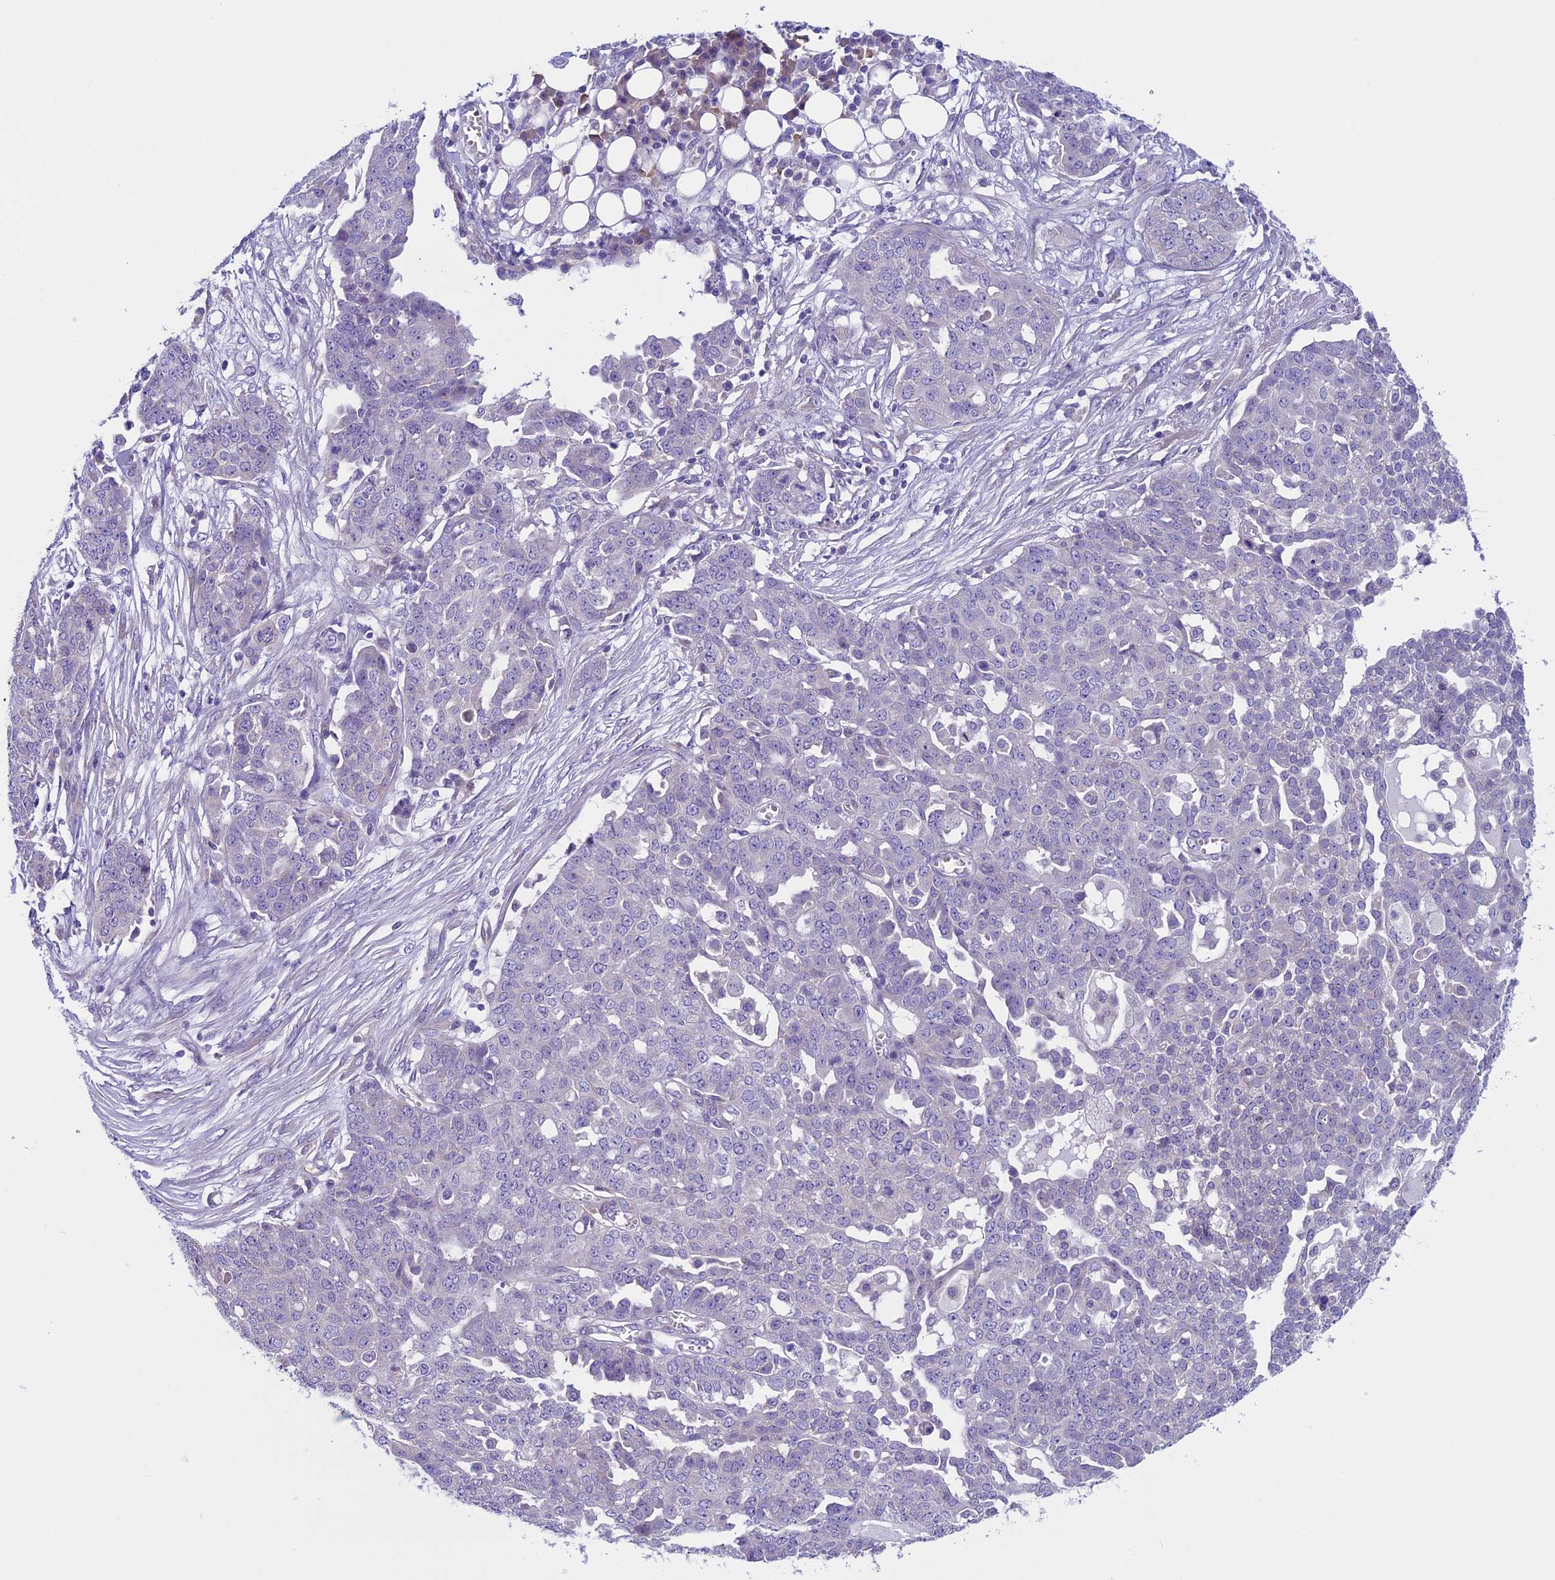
{"staining": {"intensity": "negative", "quantity": "none", "location": "none"}, "tissue": "ovarian cancer", "cell_type": "Tumor cells", "image_type": "cancer", "snomed": [{"axis": "morphology", "description": "Cystadenocarcinoma, serous, NOS"}, {"axis": "topography", "description": "Soft tissue"}, {"axis": "topography", "description": "Ovary"}], "caption": "The immunohistochemistry photomicrograph has no significant expression in tumor cells of ovarian cancer (serous cystadenocarcinoma) tissue.", "gene": "DCTN5", "patient": {"sex": "female", "age": 57}}